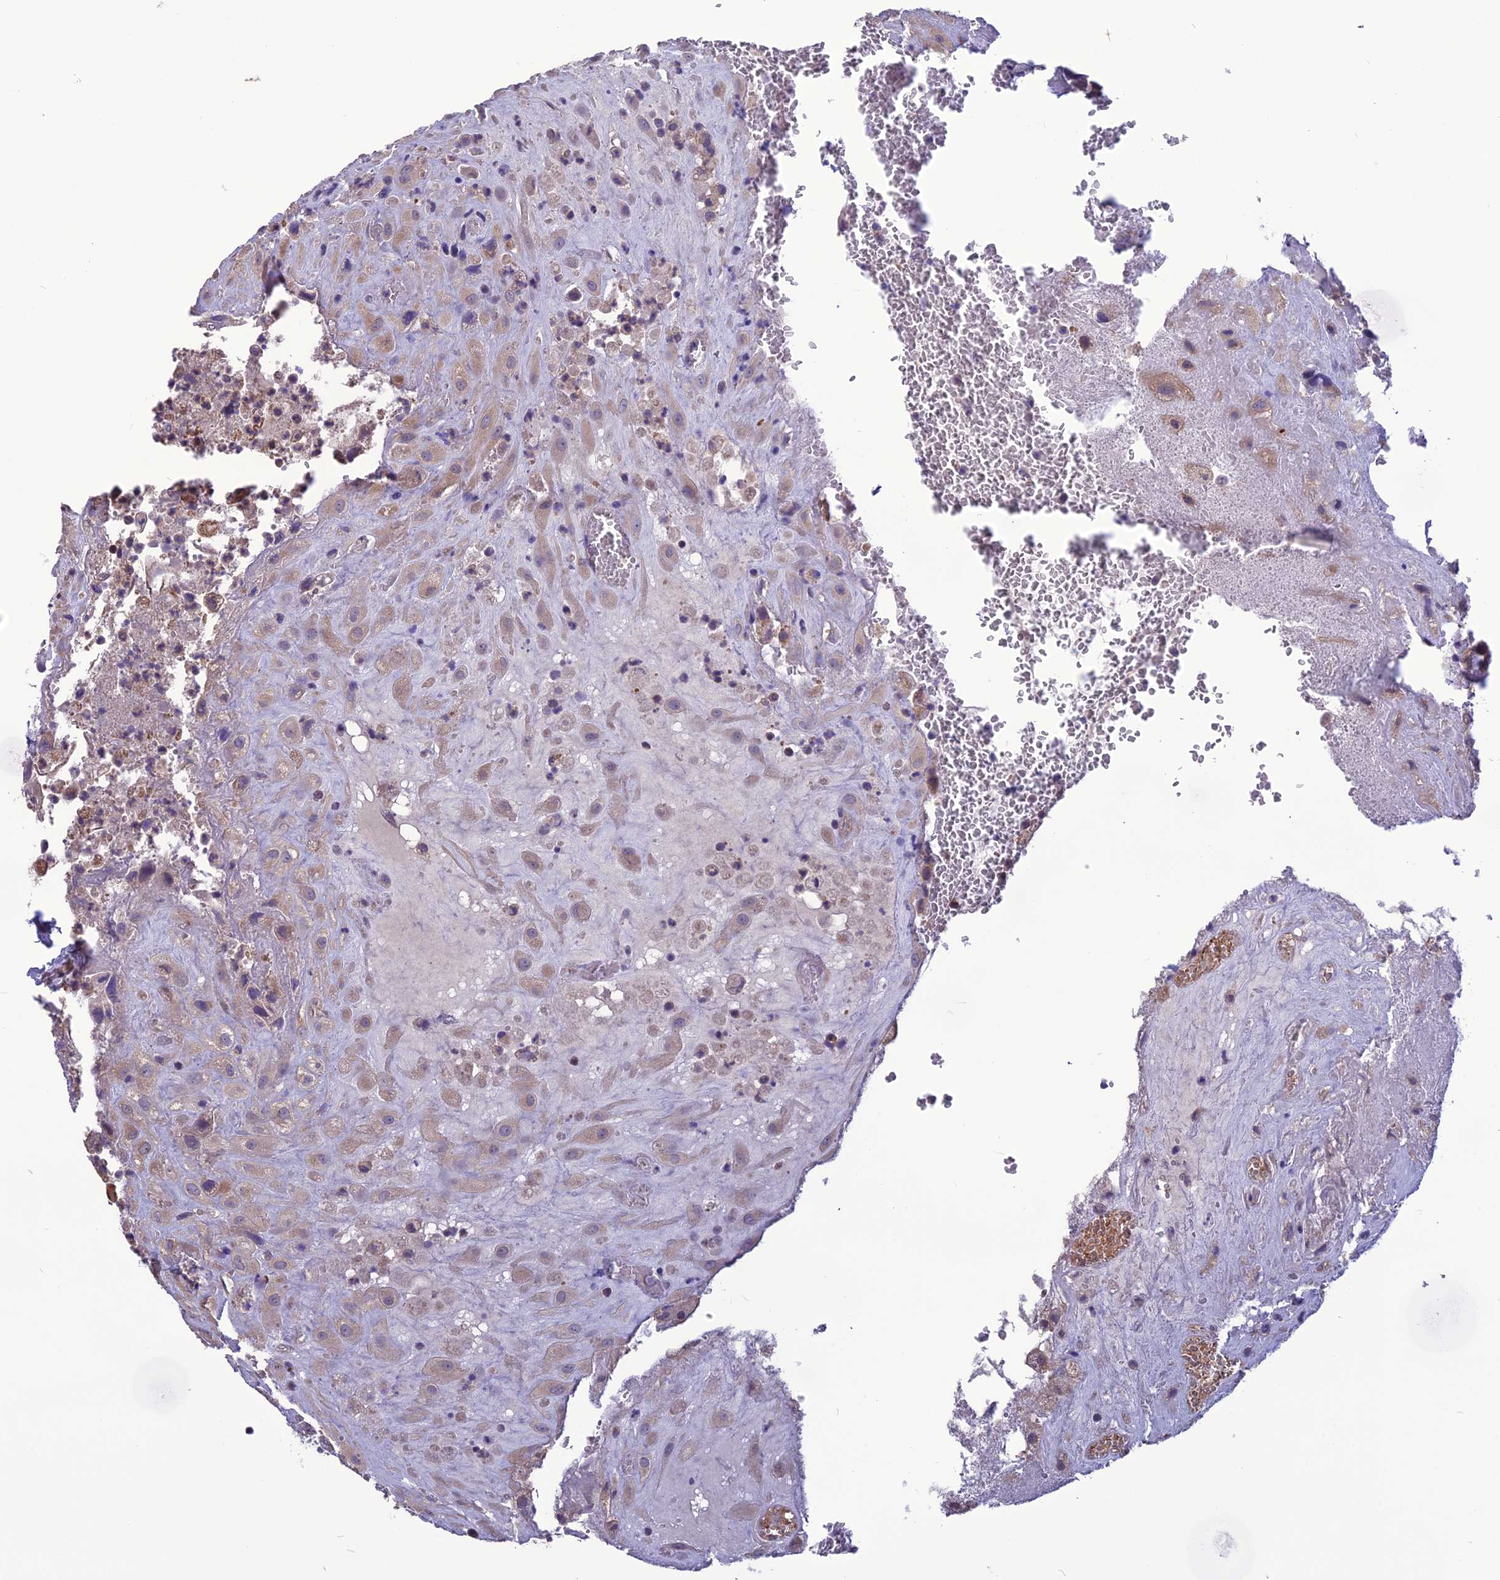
{"staining": {"intensity": "negative", "quantity": "none", "location": "none"}, "tissue": "placenta", "cell_type": "Decidual cells", "image_type": "normal", "snomed": [{"axis": "morphology", "description": "Normal tissue, NOS"}, {"axis": "topography", "description": "Placenta"}], "caption": "Micrograph shows no significant protein expression in decidual cells of unremarkable placenta.", "gene": "PSMF1", "patient": {"sex": "female", "age": 35}}